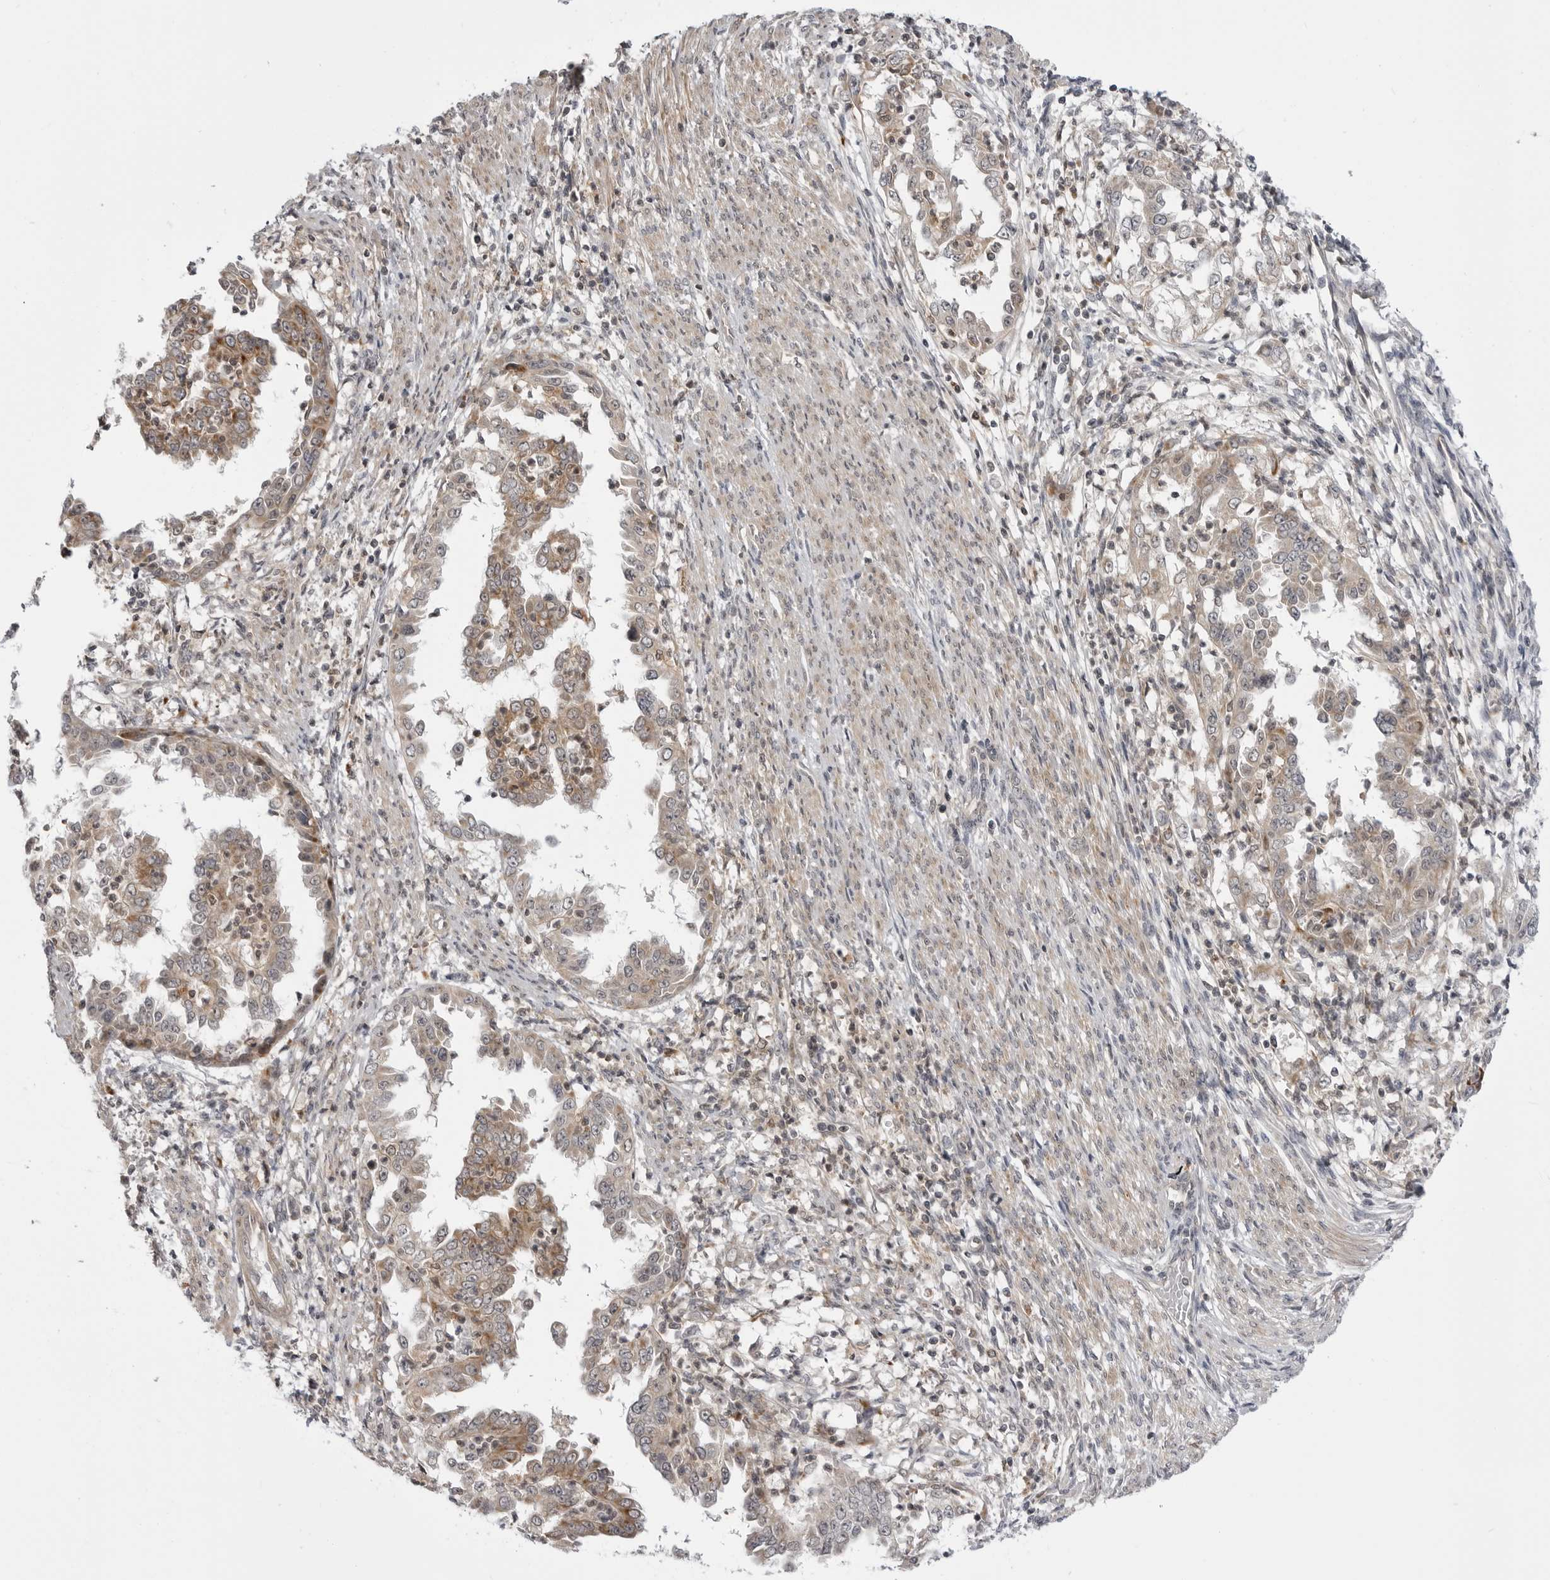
{"staining": {"intensity": "weak", "quantity": "25%-75%", "location": "cytoplasmic/membranous"}, "tissue": "endometrial cancer", "cell_type": "Tumor cells", "image_type": "cancer", "snomed": [{"axis": "morphology", "description": "Adenocarcinoma, NOS"}, {"axis": "topography", "description": "Endometrium"}], "caption": "A high-resolution photomicrograph shows immunohistochemistry (IHC) staining of endometrial adenocarcinoma, which demonstrates weak cytoplasmic/membranous staining in approximately 25%-75% of tumor cells. (Brightfield microscopy of DAB IHC at high magnification).", "gene": "CCDC18", "patient": {"sex": "female", "age": 85}}